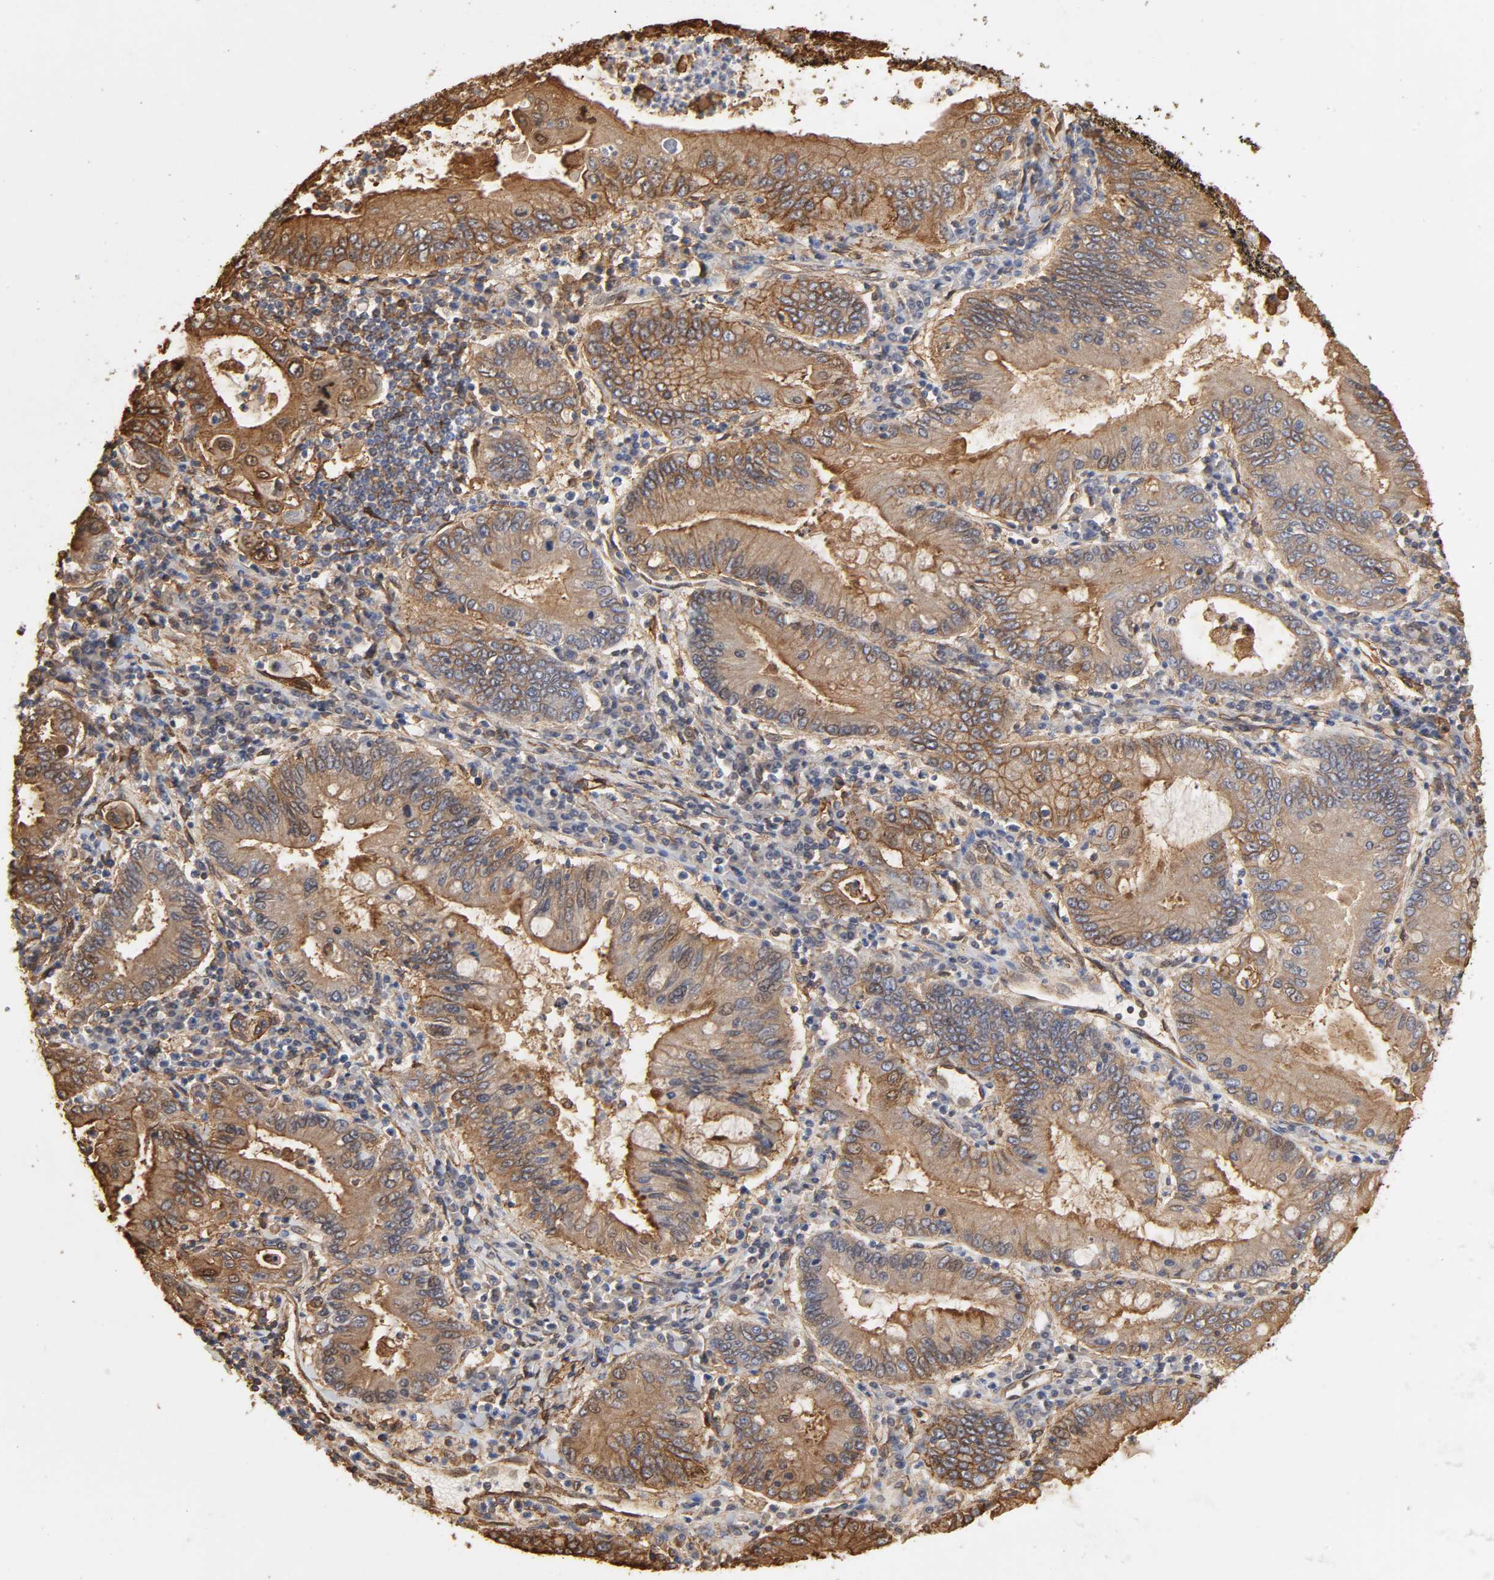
{"staining": {"intensity": "moderate", "quantity": ">75%", "location": "cytoplasmic/membranous"}, "tissue": "stomach cancer", "cell_type": "Tumor cells", "image_type": "cancer", "snomed": [{"axis": "morphology", "description": "Normal tissue, NOS"}, {"axis": "morphology", "description": "Adenocarcinoma, NOS"}, {"axis": "topography", "description": "Esophagus"}, {"axis": "topography", "description": "Stomach, upper"}, {"axis": "topography", "description": "Peripheral nerve tissue"}], "caption": "Stomach cancer stained with DAB (3,3'-diaminobenzidine) immunohistochemistry displays medium levels of moderate cytoplasmic/membranous staining in about >75% of tumor cells.", "gene": "ANXA2", "patient": {"sex": "male", "age": 62}}